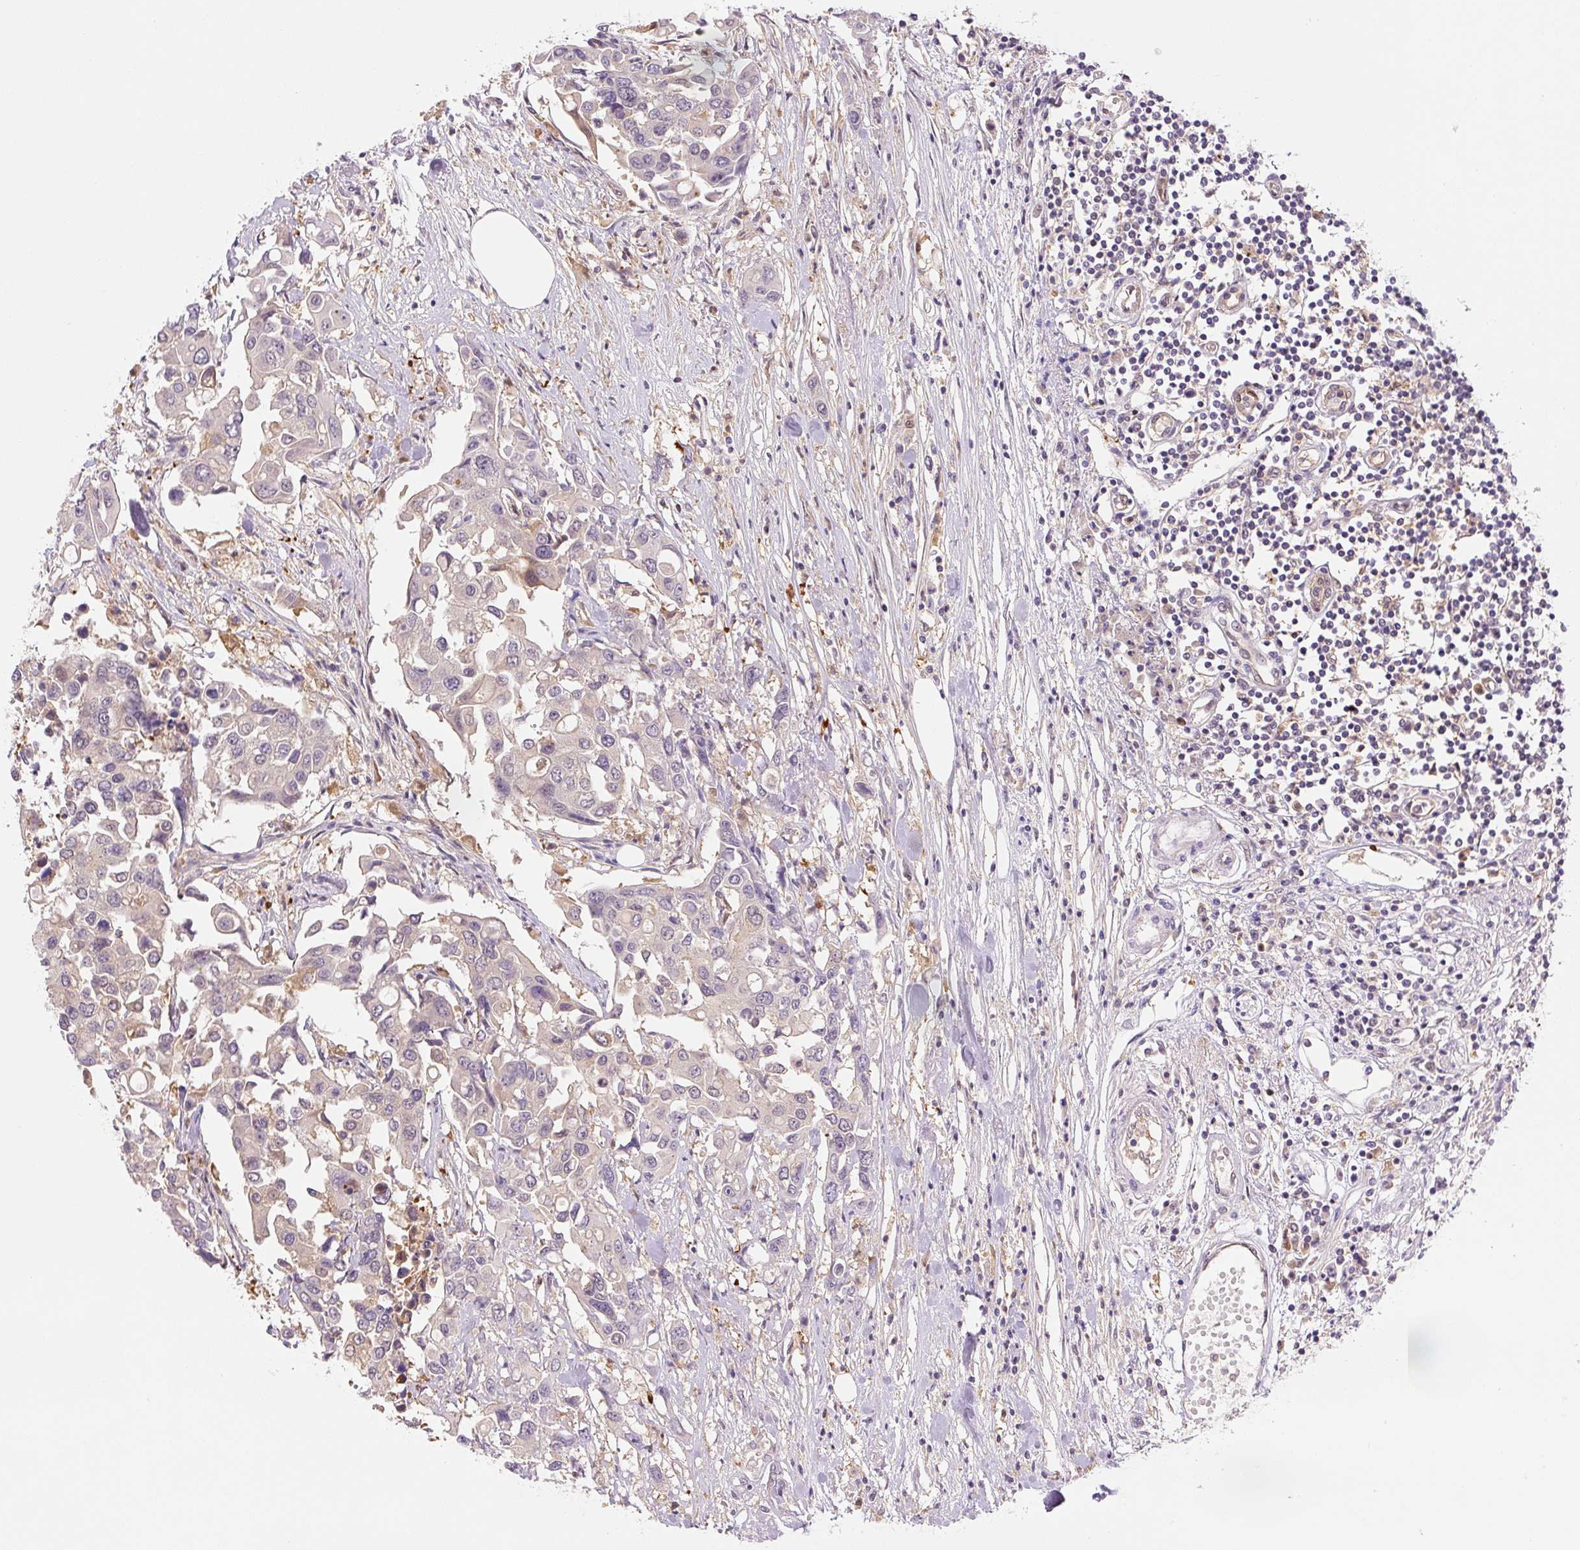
{"staining": {"intensity": "weak", "quantity": "<25%", "location": "cytoplasmic/membranous"}, "tissue": "colorectal cancer", "cell_type": "Tumor cells", "image_type": "cancer", "snomed": [{"axis": "morphology", "description": "Adenocarcinoma, NOS"}, {"axis": "topography", "description": "Colon"}], "caption": "Histopathology image shows no significant protein staining in tumor cells of colorectal cancer (adenocarcinoma).", "gene": "SPSB2", "patient": {"sex": "male", "age": 77}}